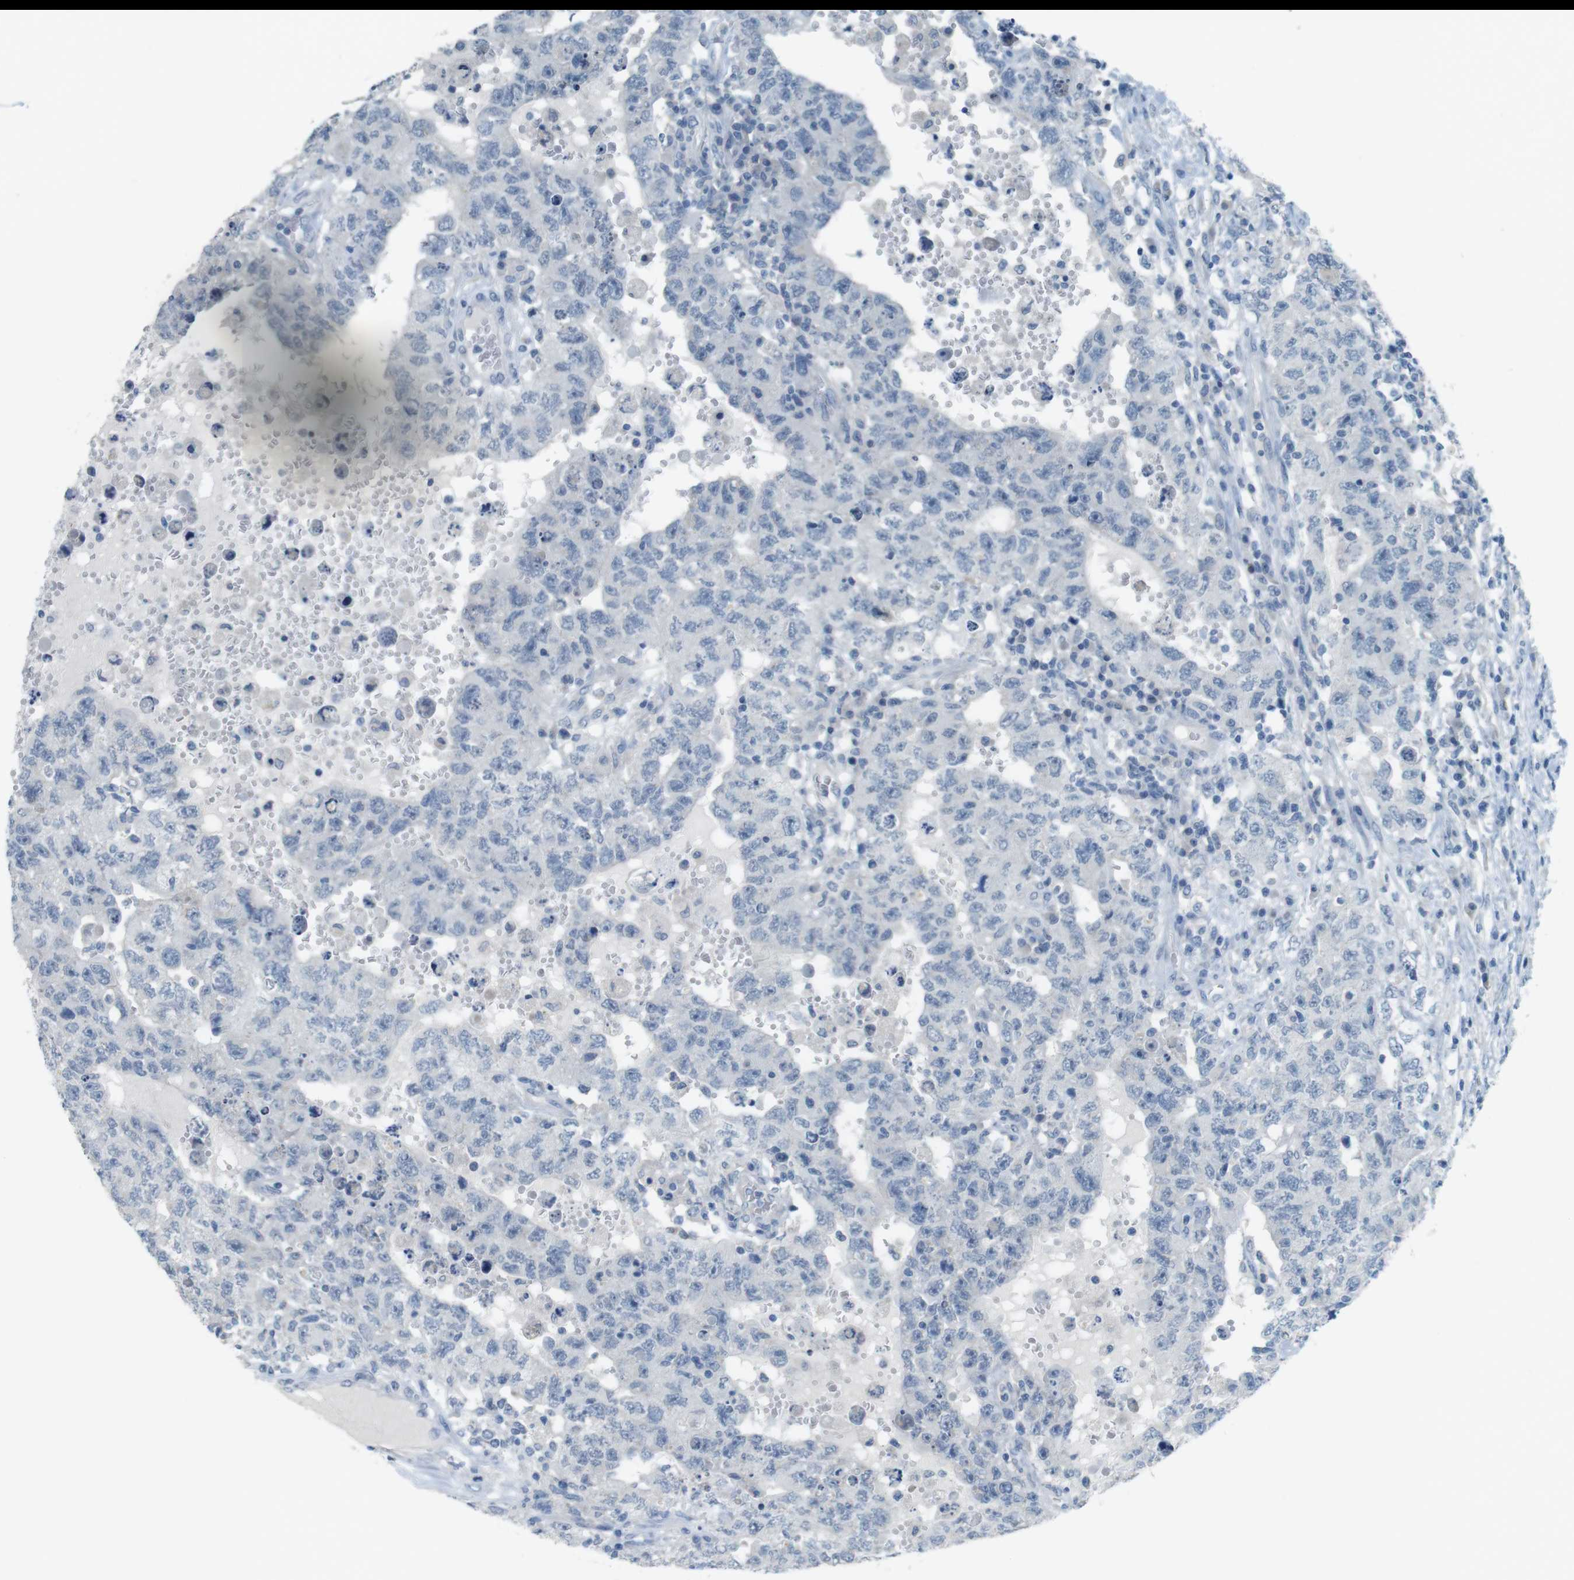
{"staining": {"intensity": "negative", "quantity": "none", "location": "none"}, "tissue": "testis cancer", "cell_type": "Tumor cells", "image_type": "cancer", "snomed": [{"axis": "morphology", "description": "Carcinoma, Embryonal, NOS"}, {"axis": "topography", "description": "Testis"}], "caption": "IHC image of neoplastic tissue: human embryonal carcinoma (testis) stained with DAB demonstrates no significant protein staining in tumor cells.", "gene": "MUC5B", "patient": {"sex": "male", "age": 26}}